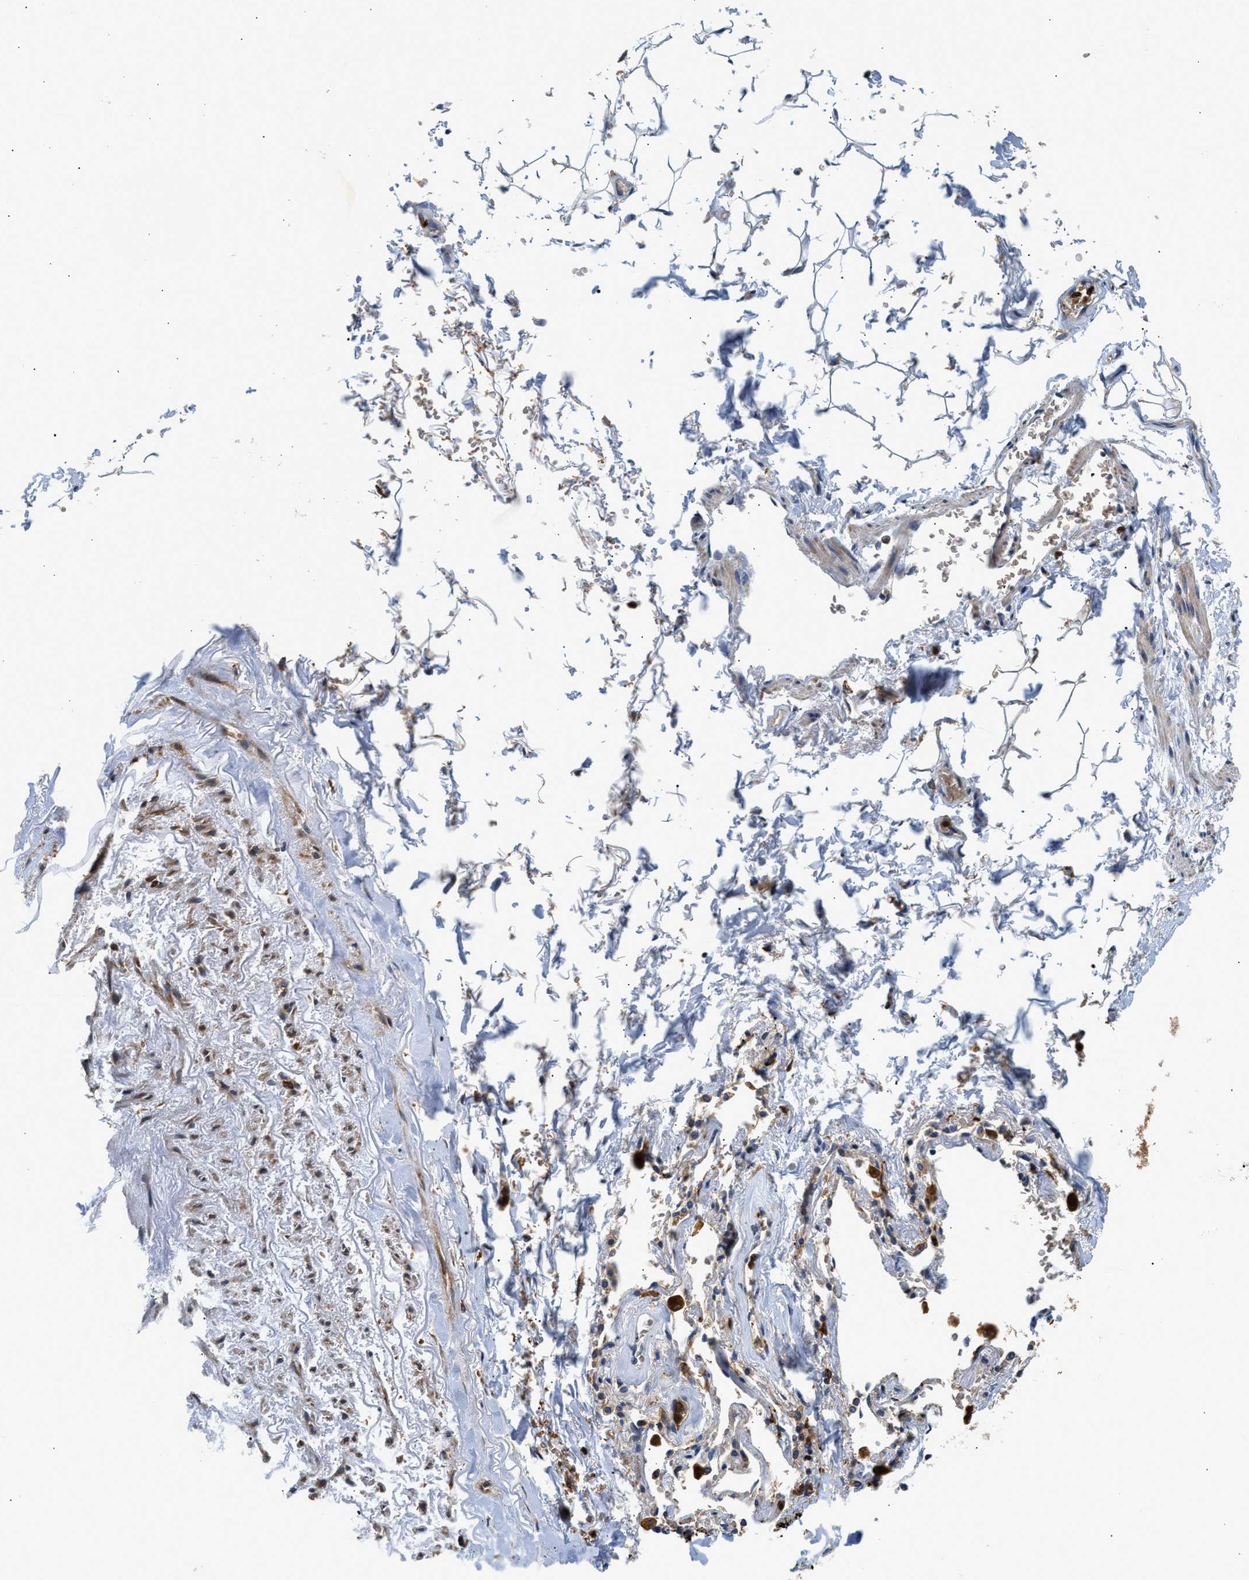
{"staining": {"intensity": "moderate", "quantity": "25%-75%", "location": "cytoplasmic/membranous"}, "tissue": "adipose tissue", "cell_type": "Adipocytes", "image_type": "normal", "snomed": [{"axis": "morphology", "description": "Normal tissue, NOS"}, {"axis": "topography", "description": "Cartilage tissue"}, {"axis": "topography", "description": "Lung"}], "caption": "Immunohistochemistry (IHC) photomicrograph of benign human adipose tissue stained for a protein (brown), which exhibits medium levels of moderate cytoplasmic/membranous positivity in approximately 25%-75% of adipocytes.", "gene": "RAB31", "patient": {"sex": "female", "age": 77}}